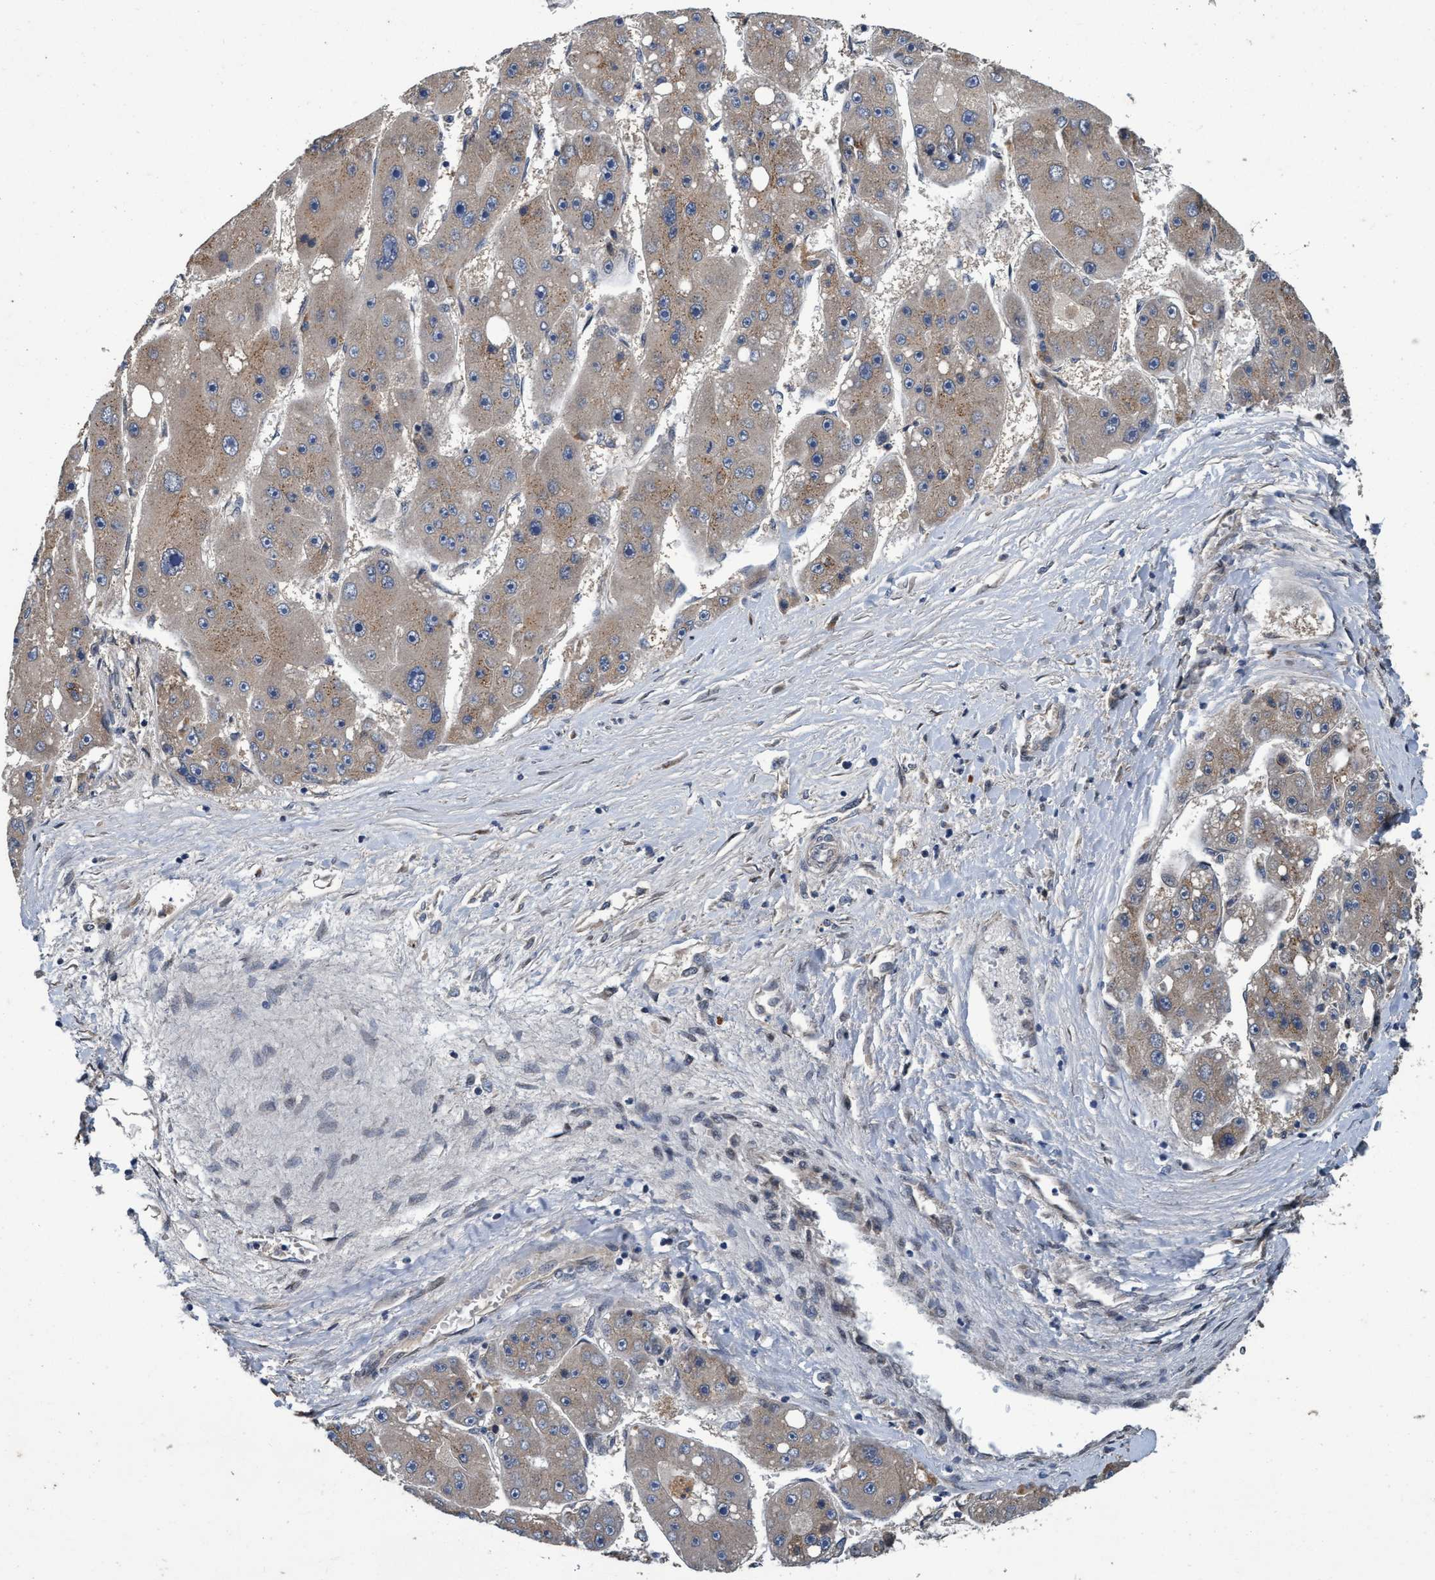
{"staining": {"intensity": "weak", "quantity": "<25%", "location": "cytoplasmic/membranous"}, "tissue": "liver cancer", "cell_type": "Tumor cells", "image_type": "cancer", "snomed": [{"axis": "morphology", "description": "Carcinoma, Hepatocellular, NOS"}, {"axis": "topography", "description": "Liver"}], "caption": "This image is of liver cancer (hepatocellular carcinoma) stained with IHC to label a protein in brown with the nuclei are counter-stained blue. There is no expression in tumor cells.", "gene": "MACC1", "patient": {"sex": "female", "age": 61}}